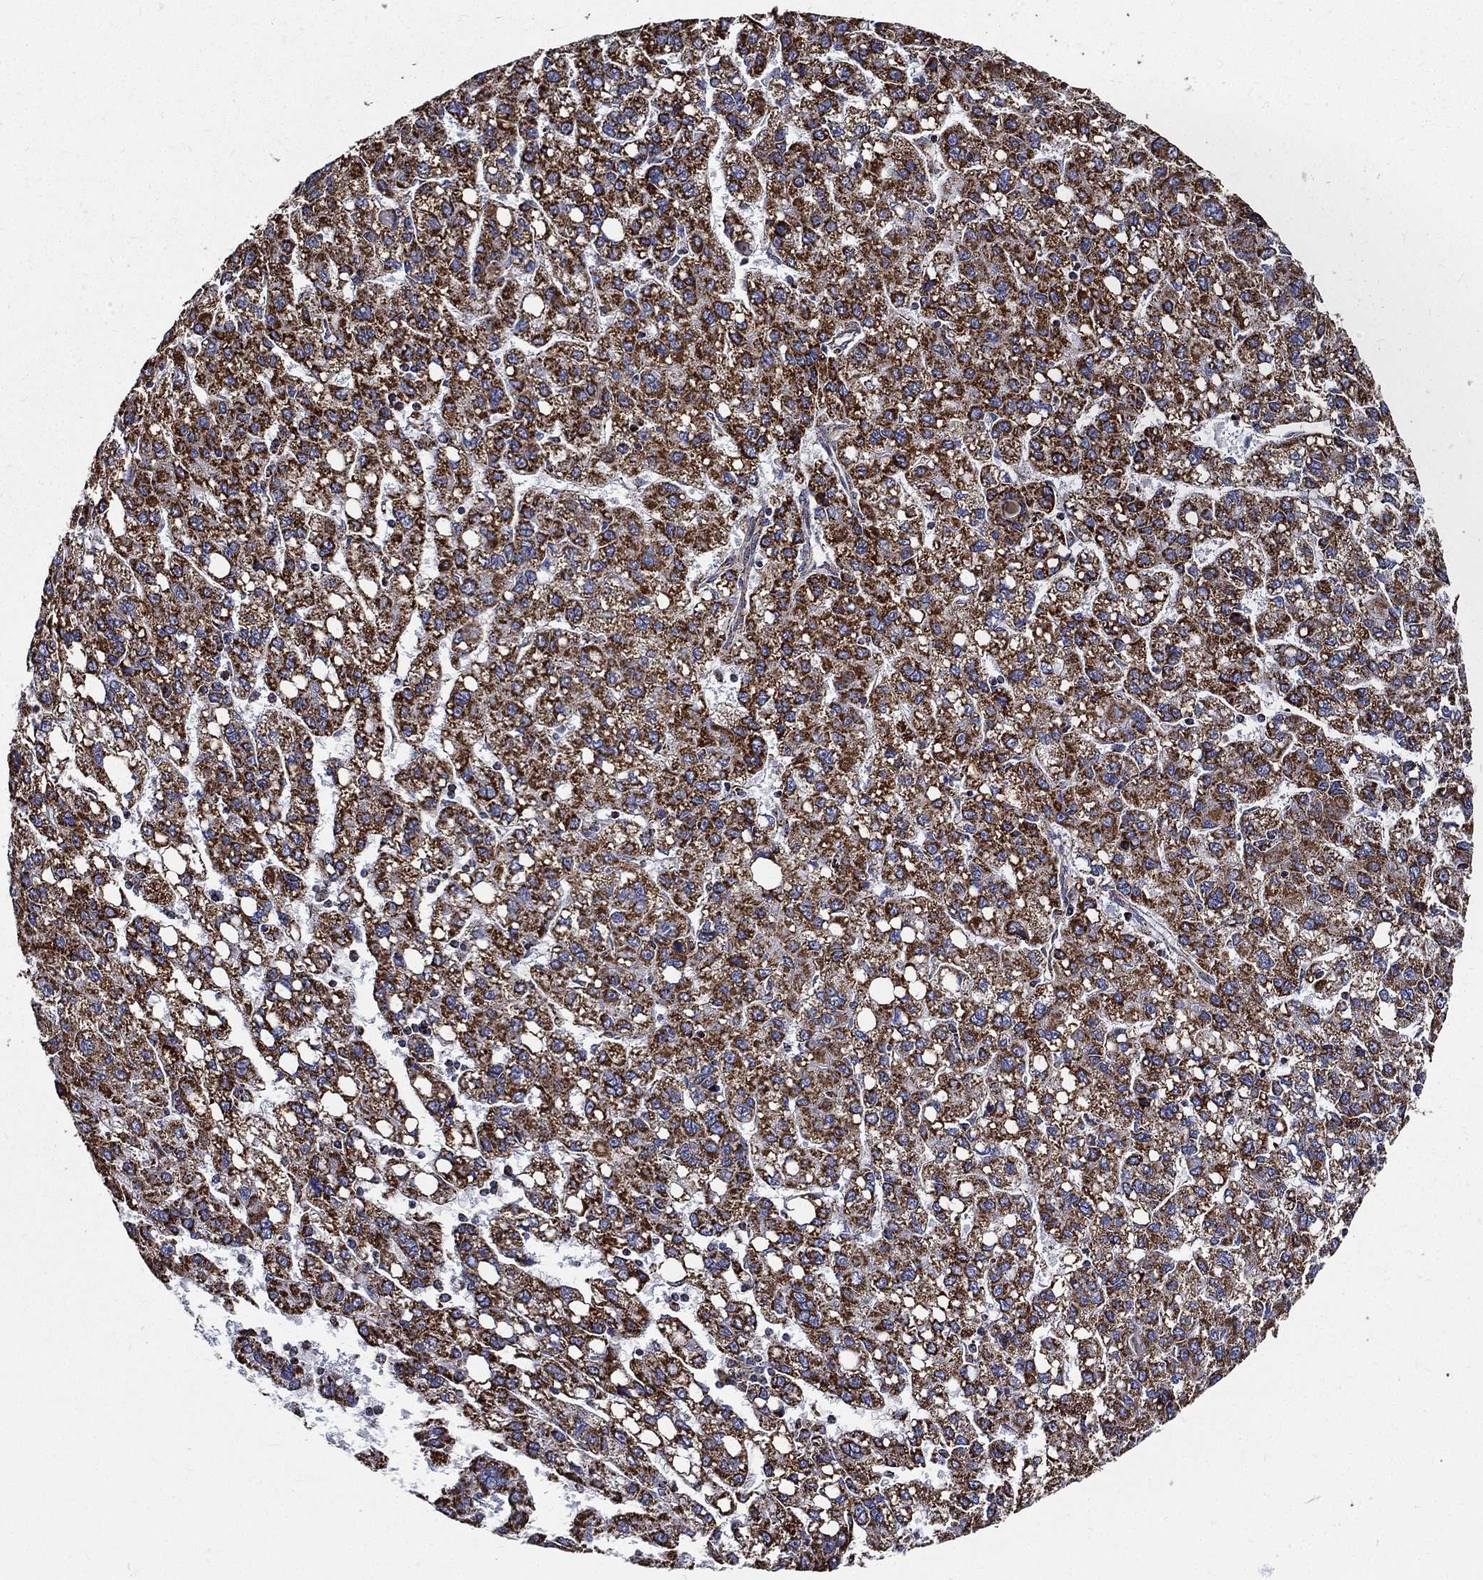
{"staining": {"intensity": "strong", "quantity": ">75%", "location": "cytoplasmic/membranous"}, "tissue": "liver cancer", "cell_type": "Tumor cells", "image_type": "cancer", "snomed": [{"axis": "morphology", "description": "Carcinoma, Hepatocellular, NOS"}, {"axis": "topography", "description": "Liver"}], "caption": "The image shows immunohistochemical staining of hepatocellular carcinoma (liver). There is strong cytoplasmic/membranous expression is appreciated in about >75% of tumor cells.", "gene": "NDUFAB1", "patient": {"sex": "female", "age": 82}}